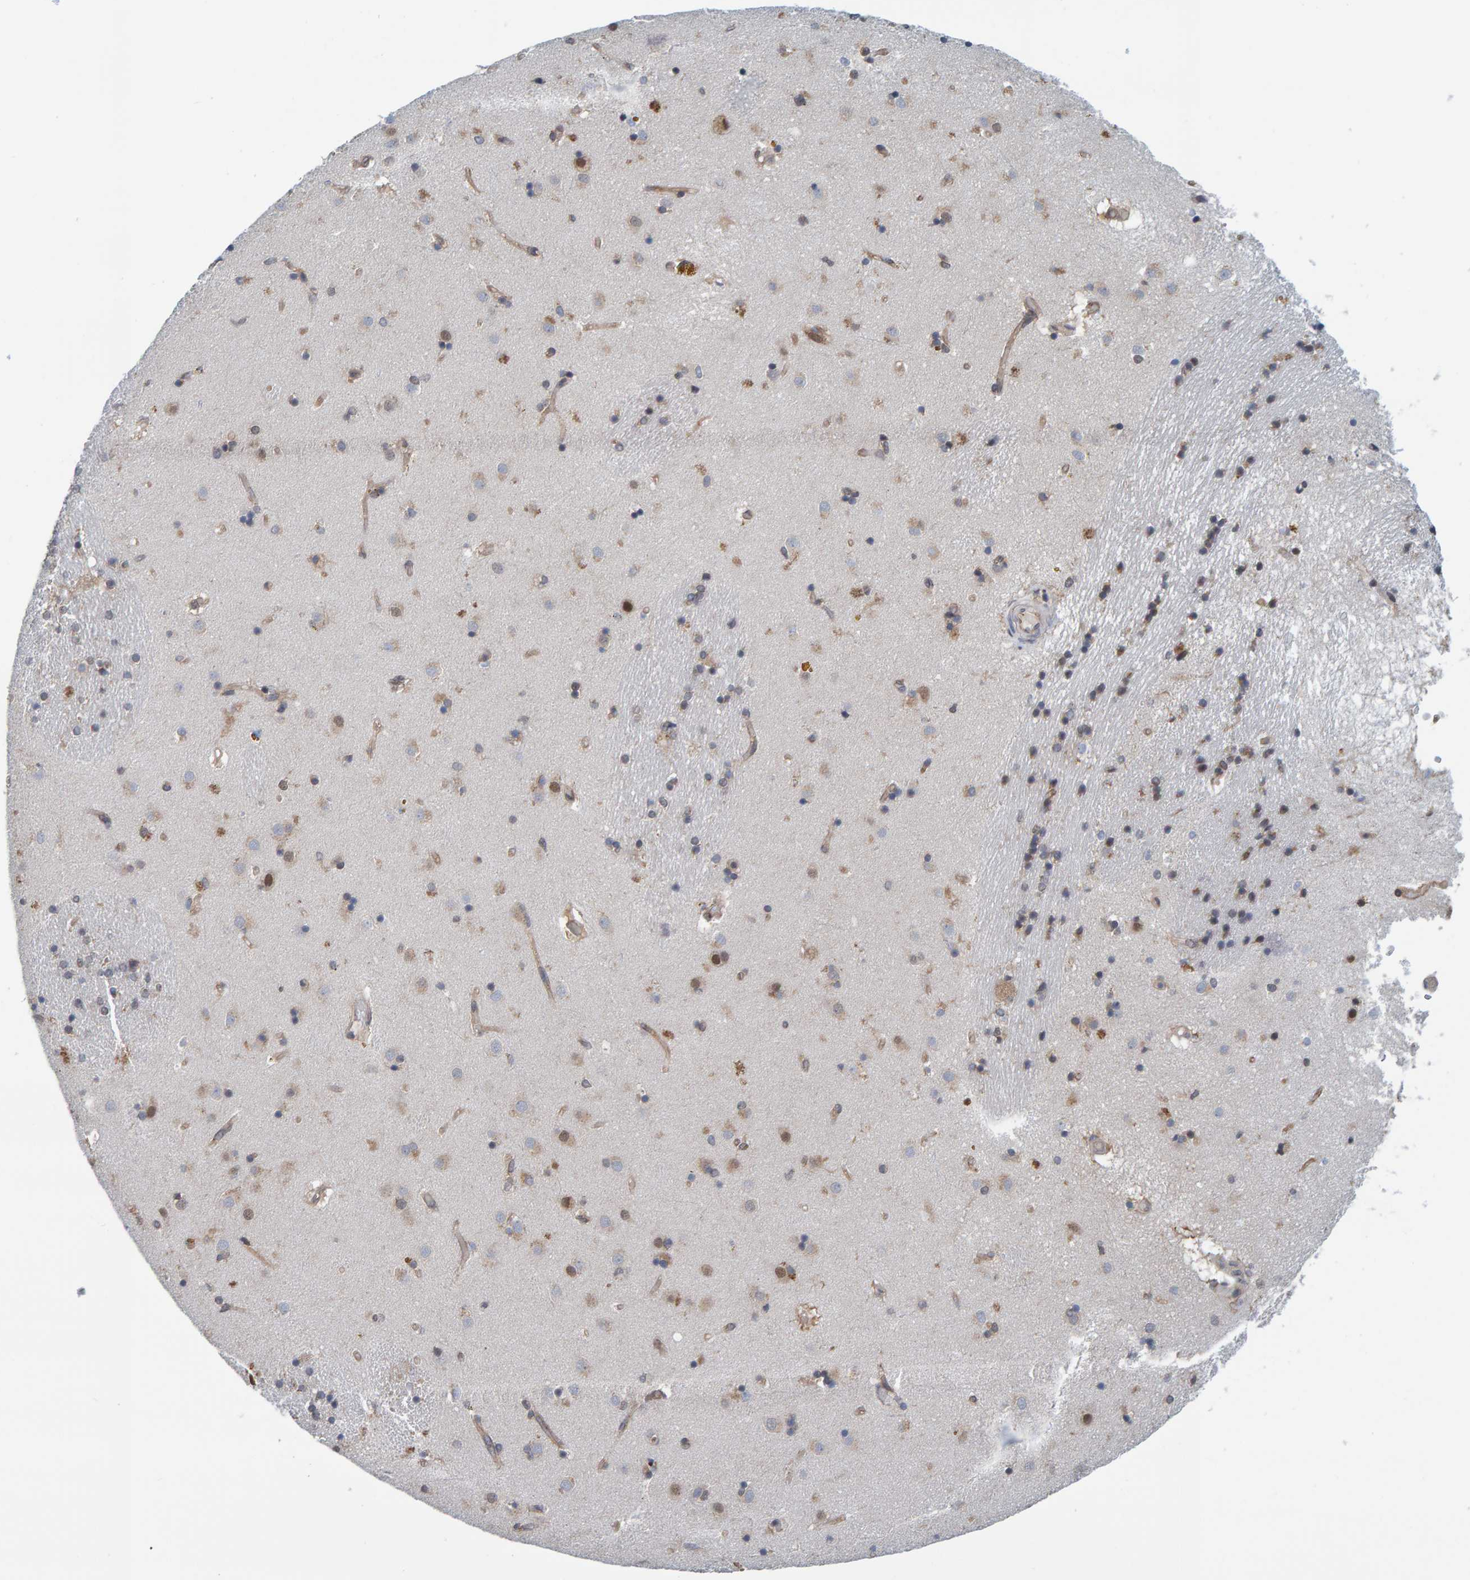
{"staining": {"intensity": "weak", "quantity": "<25%", "location": "cytoplasmic/membranous"}, "tissue": "caudate", "cell_type": "Glial cells", "image_type": "normal", "snomed": [{"axis": "morphology", "description": "Normal tissue, NOS"}, {"axis": "topography", "description": "Lateral ventricle wall"}], "caption": "Photomicrograph shows no protein expression in glial cells of benign caudate.", "gene": "SCRN2", "patient": {"sex": "male", "age": 70}}